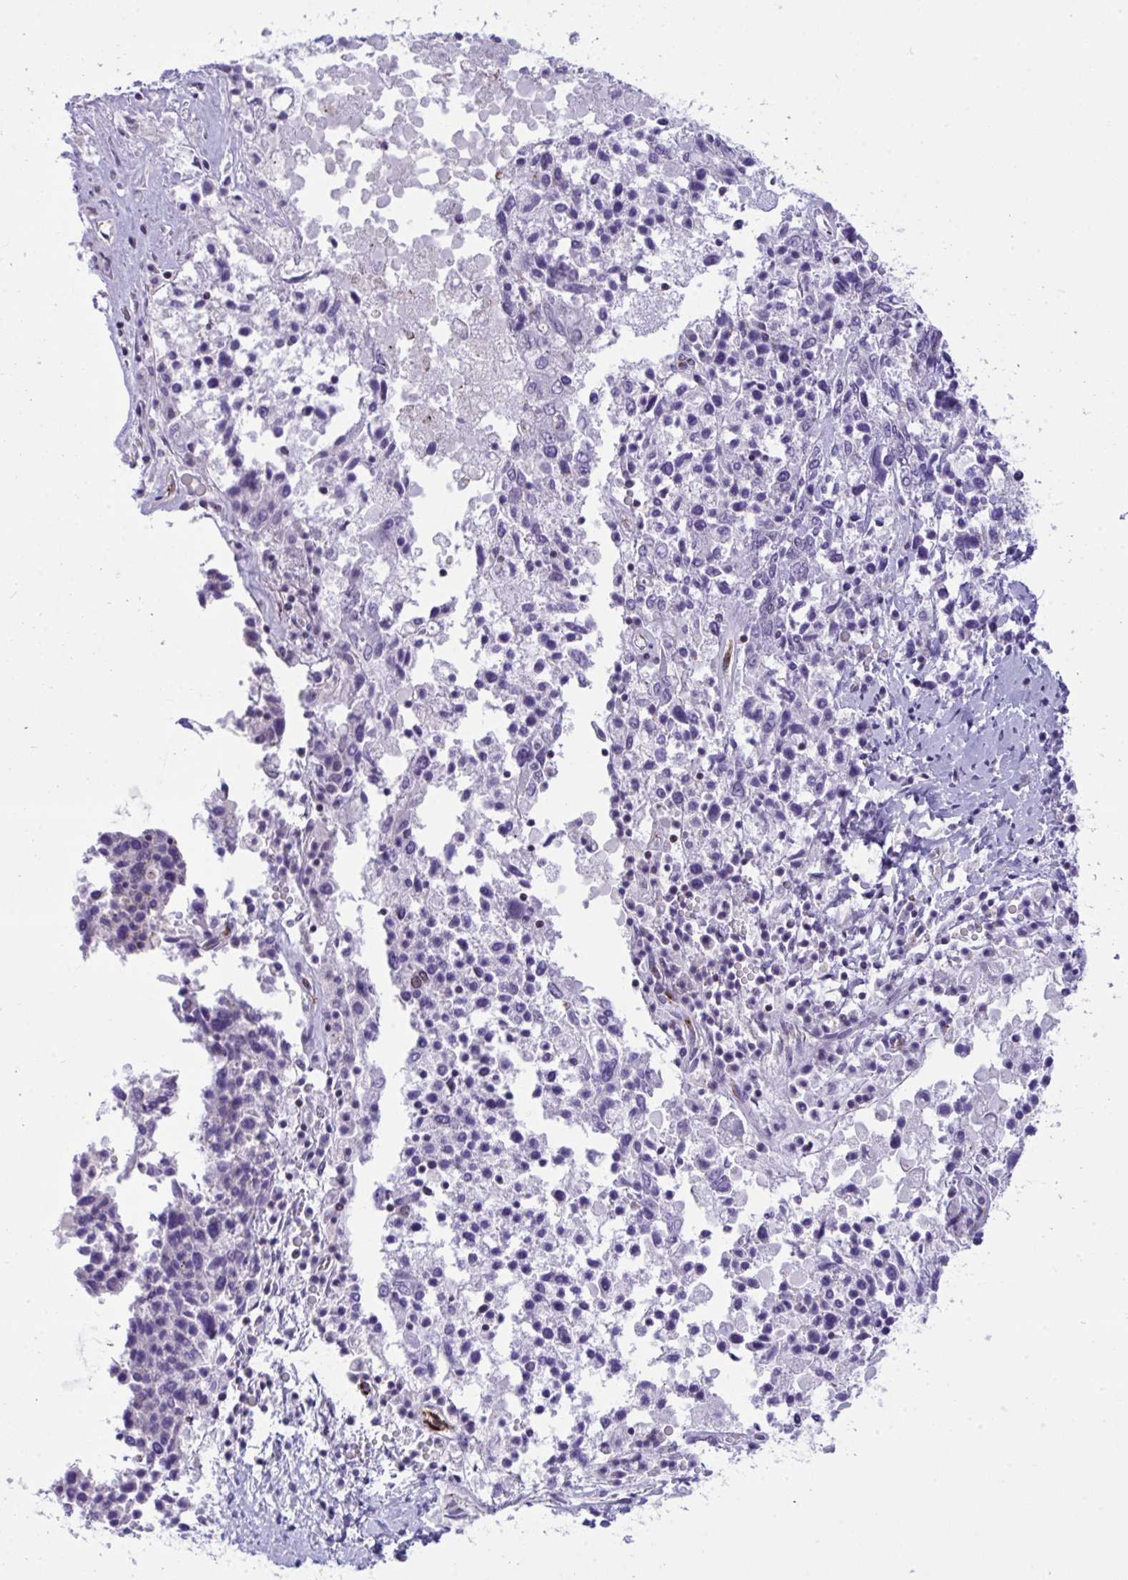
{"staining": {"intensity": "negative", "quantity": "none", "location": "none"}, "tissue": "ovarian cancer", "cell_type": "Tumor cells", "image_type": "cancer", "snomed": [{"axis": "morphology", "description": "Carcinoma, endometroid"}, {"axis": "topography", "description": "Ovary"}], "caption": "This is an IHC photomicrograph of human ovarian endometroid carcinoma. There is no expression in tumor cells.", "gene": "ZFHX3", "patient": {"sex": "female", "age": 62}}